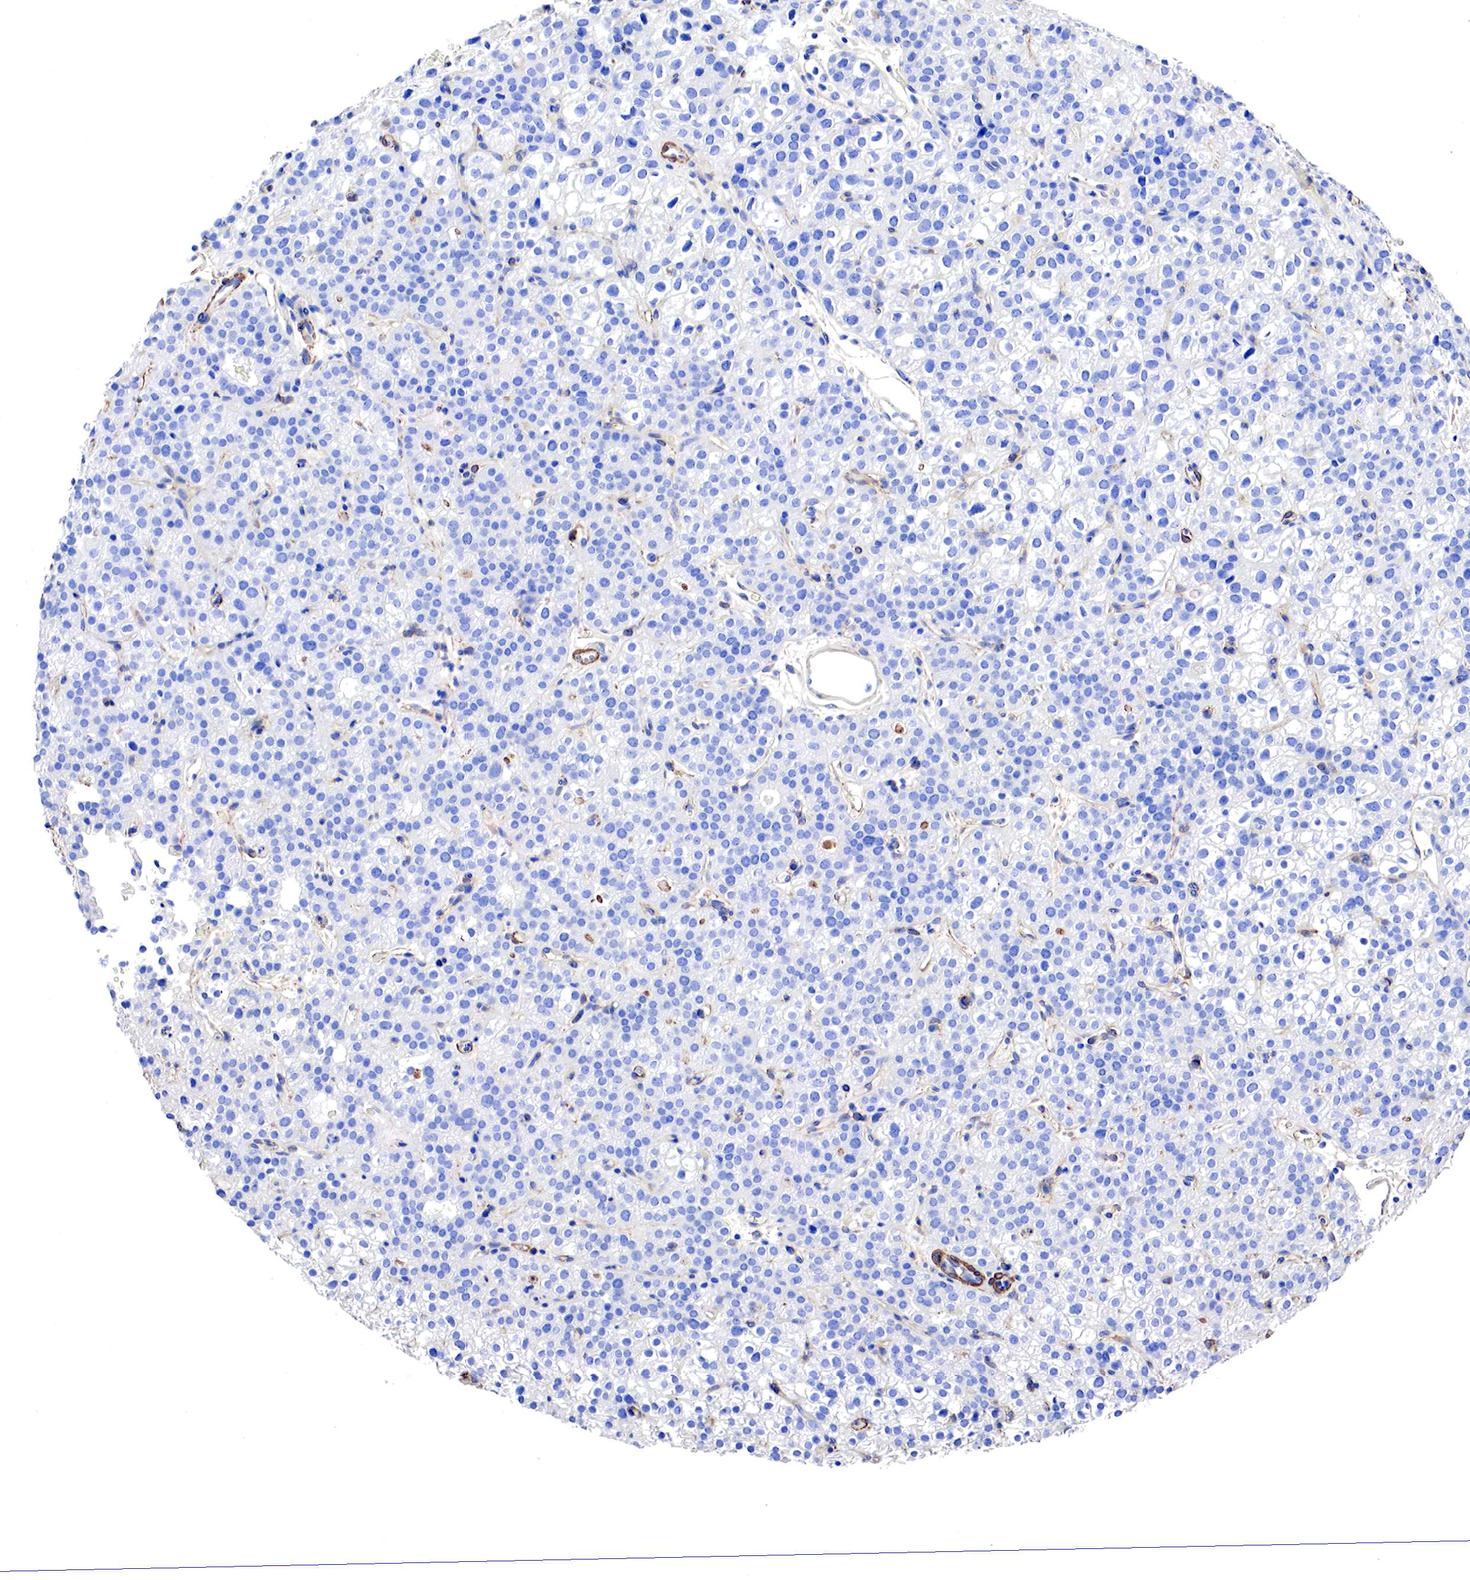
{"staining": {"intensity": "negative", "quantity": "none", "location": "none"}, "tissue": "parathyroid gland", "cell_type": "Glandular cells", "image_type": "normal", "snomed": [{"axis": "morphology", "description": "Normal tissue, NOS"}, {"axis": "topography", "description": "Parathyroid gland"}], "caption": "Immunohistochemistry (IHC) image of benign parathyroid gland: parathyroid gland stained with DAB (3,3'-diaminobenzidine) reveals no significant protein staining in glandular cells.", "gene": "TPM1", "patient": {"sex": "male", "age": 71}}